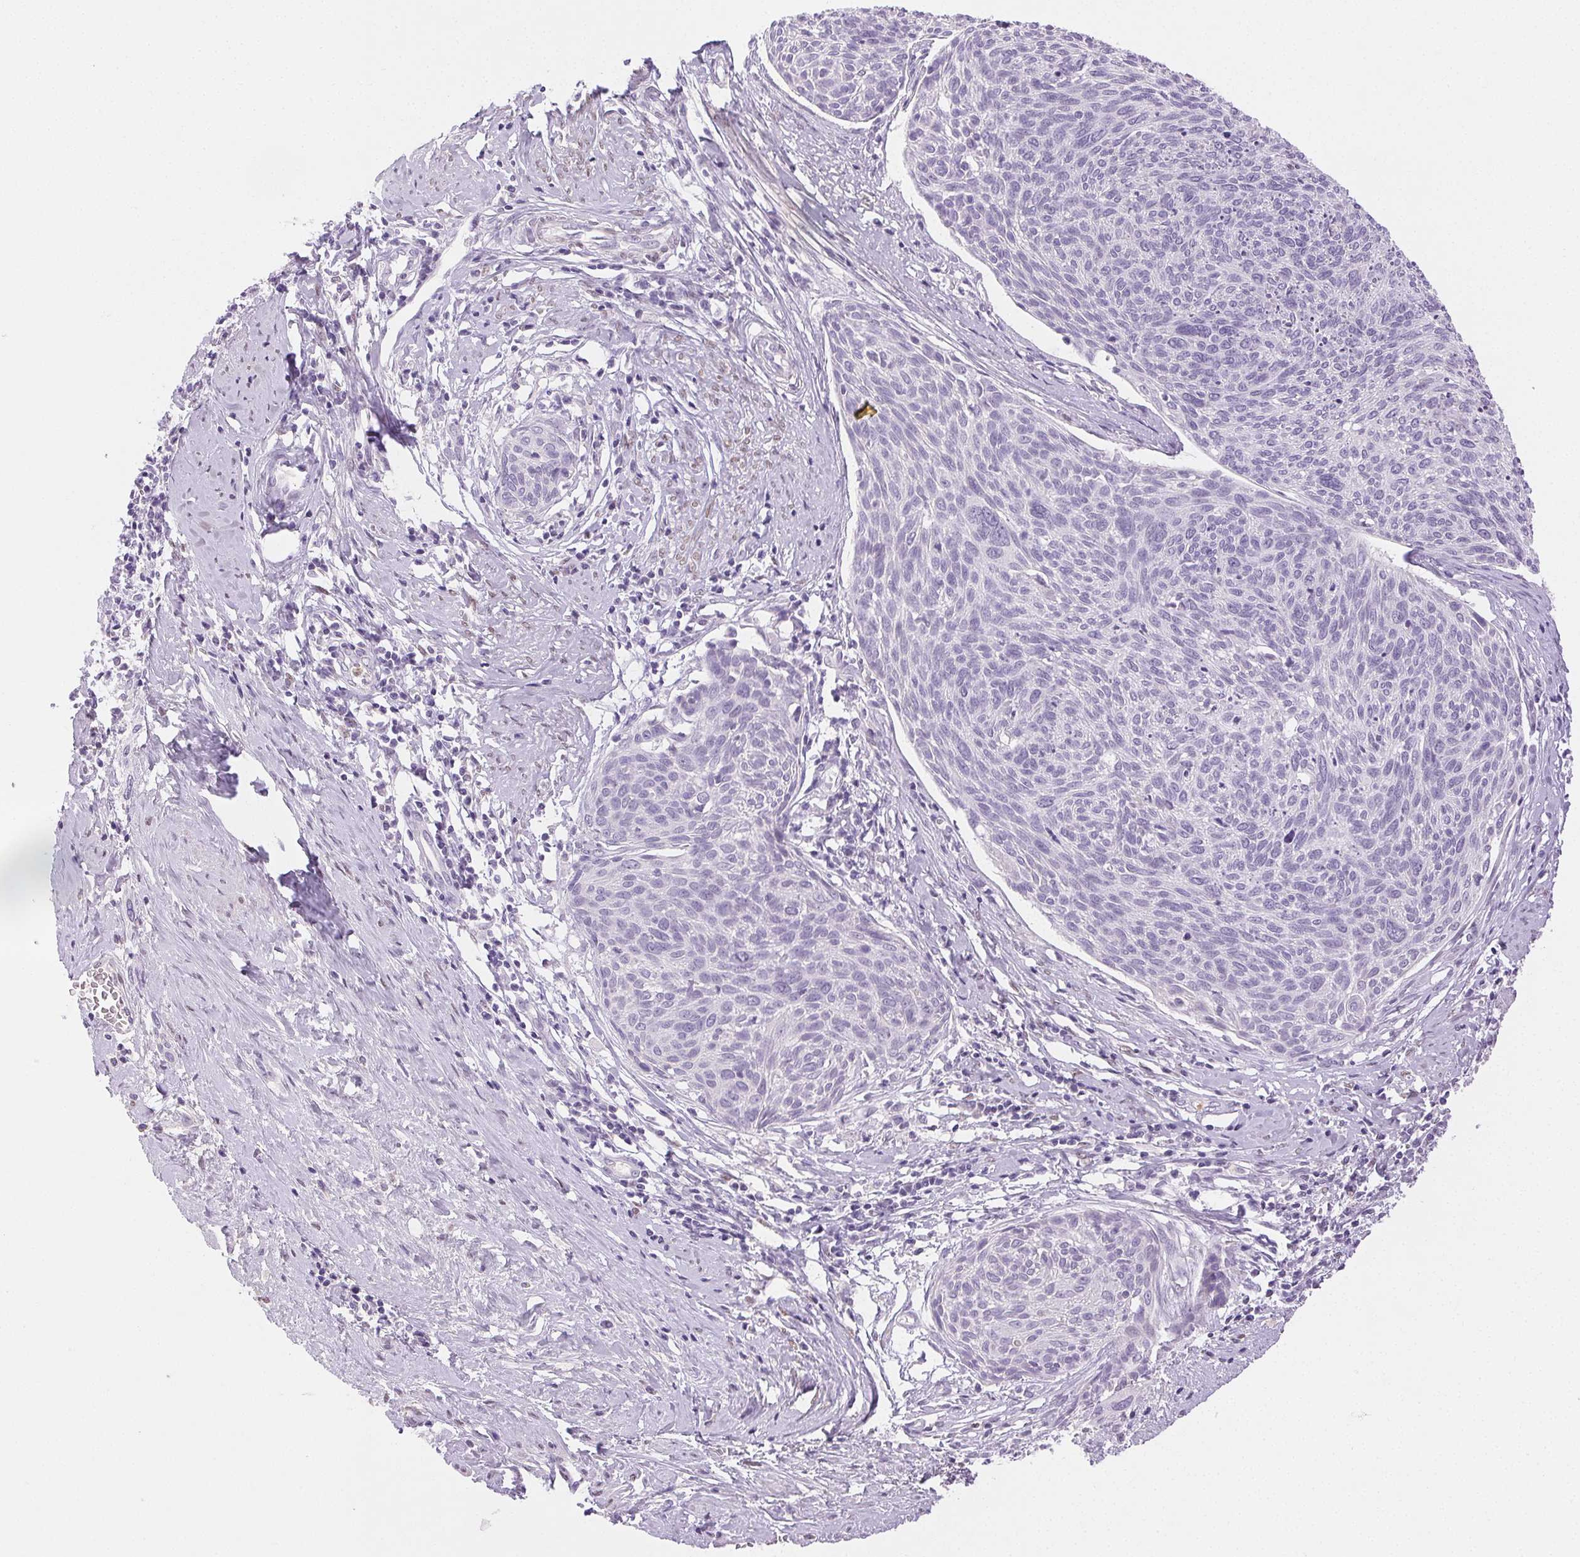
{"staining": {"intensity": "negative", "quantity": "none", "location": "none"}, "tissue": "cervical cancer", "cell_type": "Tumor cells", "image_type": "cancer", "snomed": [{"axis": "morphology", "description": "Squamous cell carcinoma, NOS"}, {"axis": "topography", "description": "Cervix"}], "caption": "Tumor cells show no significant positivity in squamous cell carcinoma (cervical).", "gene": "EMX2", "patient": {"sex": "female", "age": 49}}